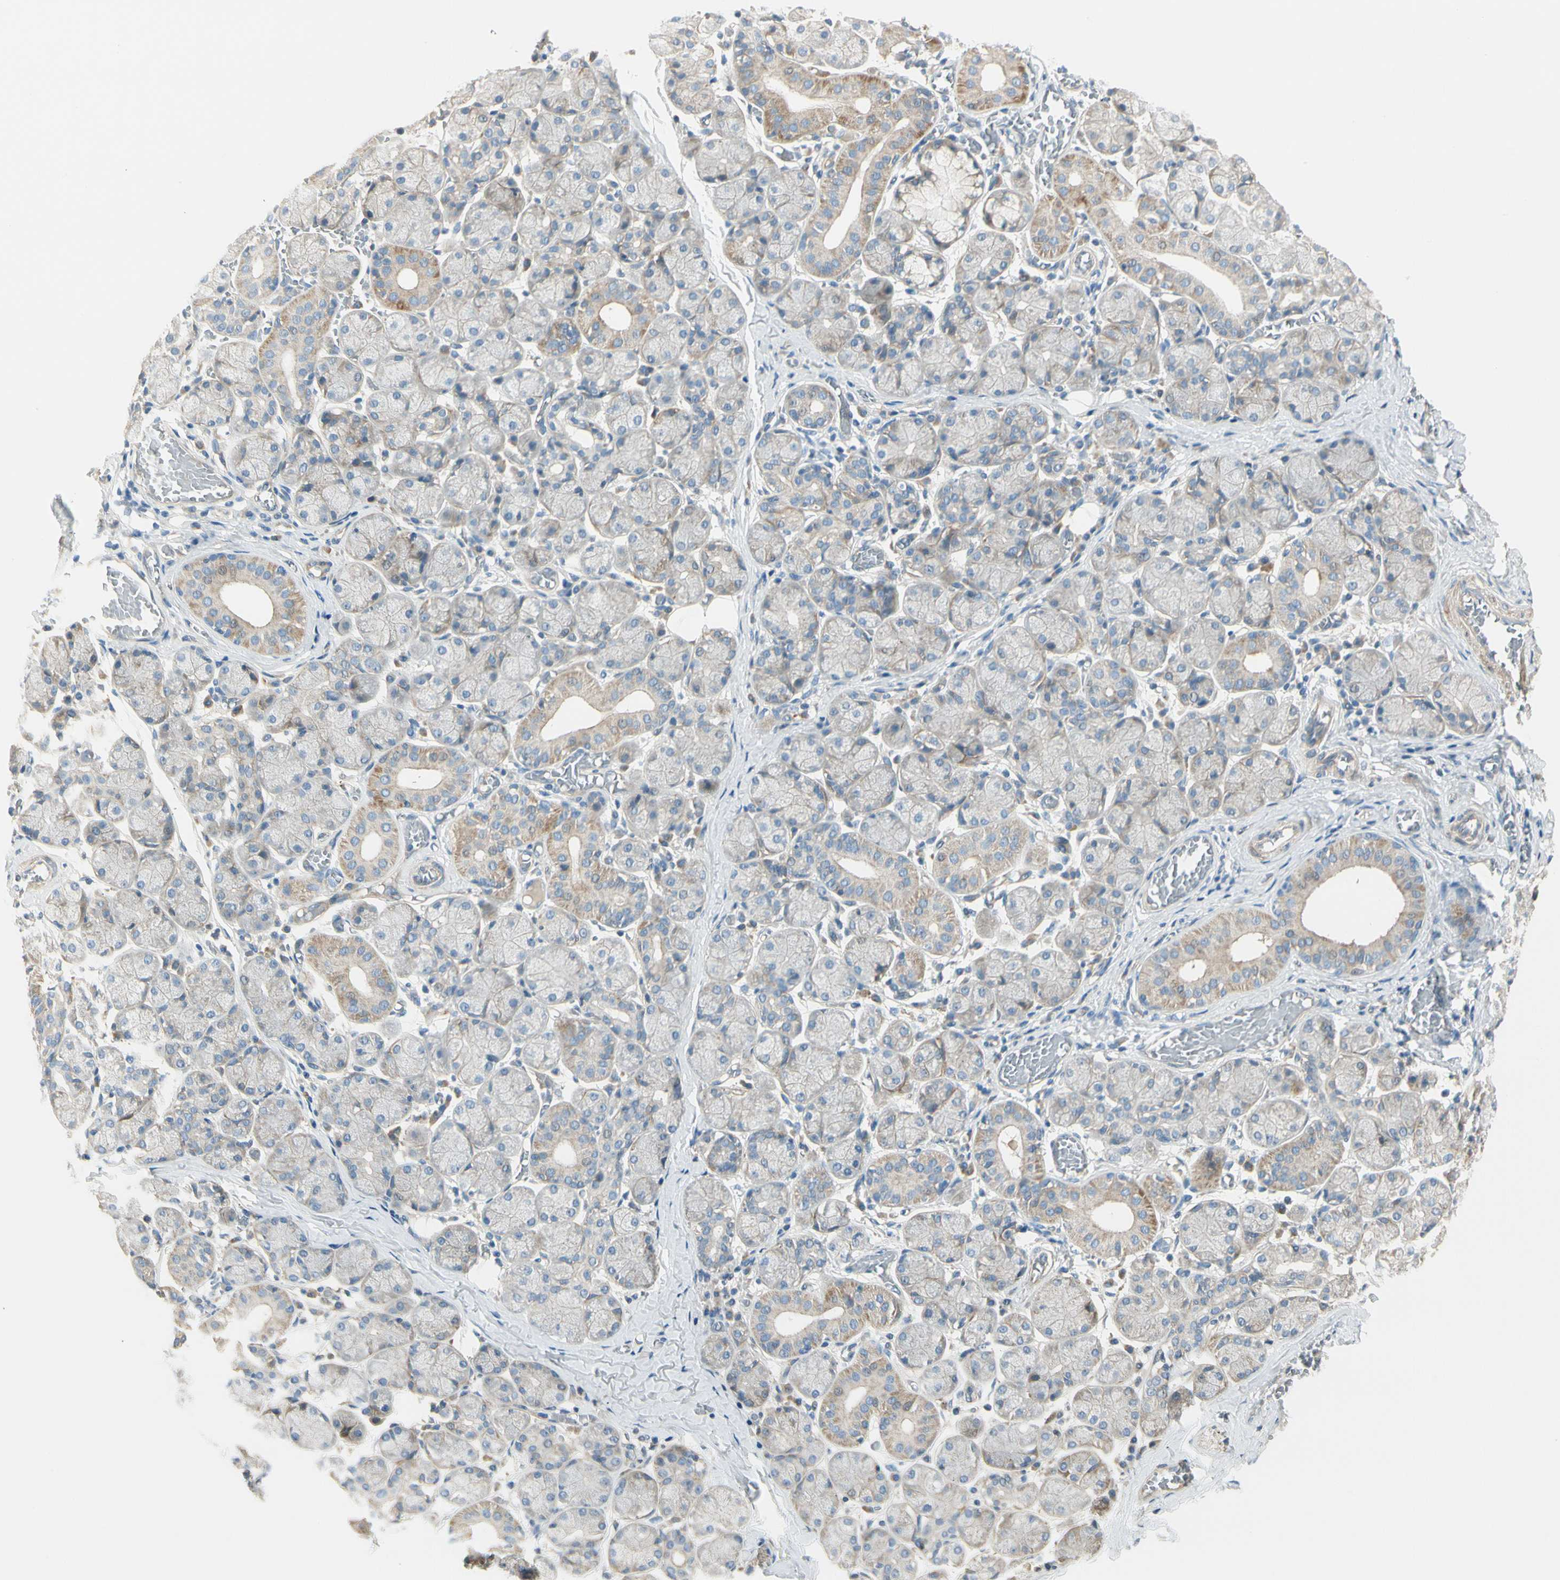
{"staining": {"intensity": "weak", "quantity": "<25%", "location": "cytoplasmic/membranous"}, "tissue": "salivary gland", "cell_type": "Glandular cells", "image_type": "normal", "snomed": [{"axis": "morphology", "description": "Normal tissue, NOS"}, {"axis": "topography", "description": "Salivary gland"}], "caption": "Immunohistochemistry histopathology image of benign salivary gland: salivary gland stained with DAB (3,3'-diaminobenzidine) exhibits no significant protein expression in glandular cells.", "gene": "ADGRA3", "patient": {"sex": "female", "age": 24}}